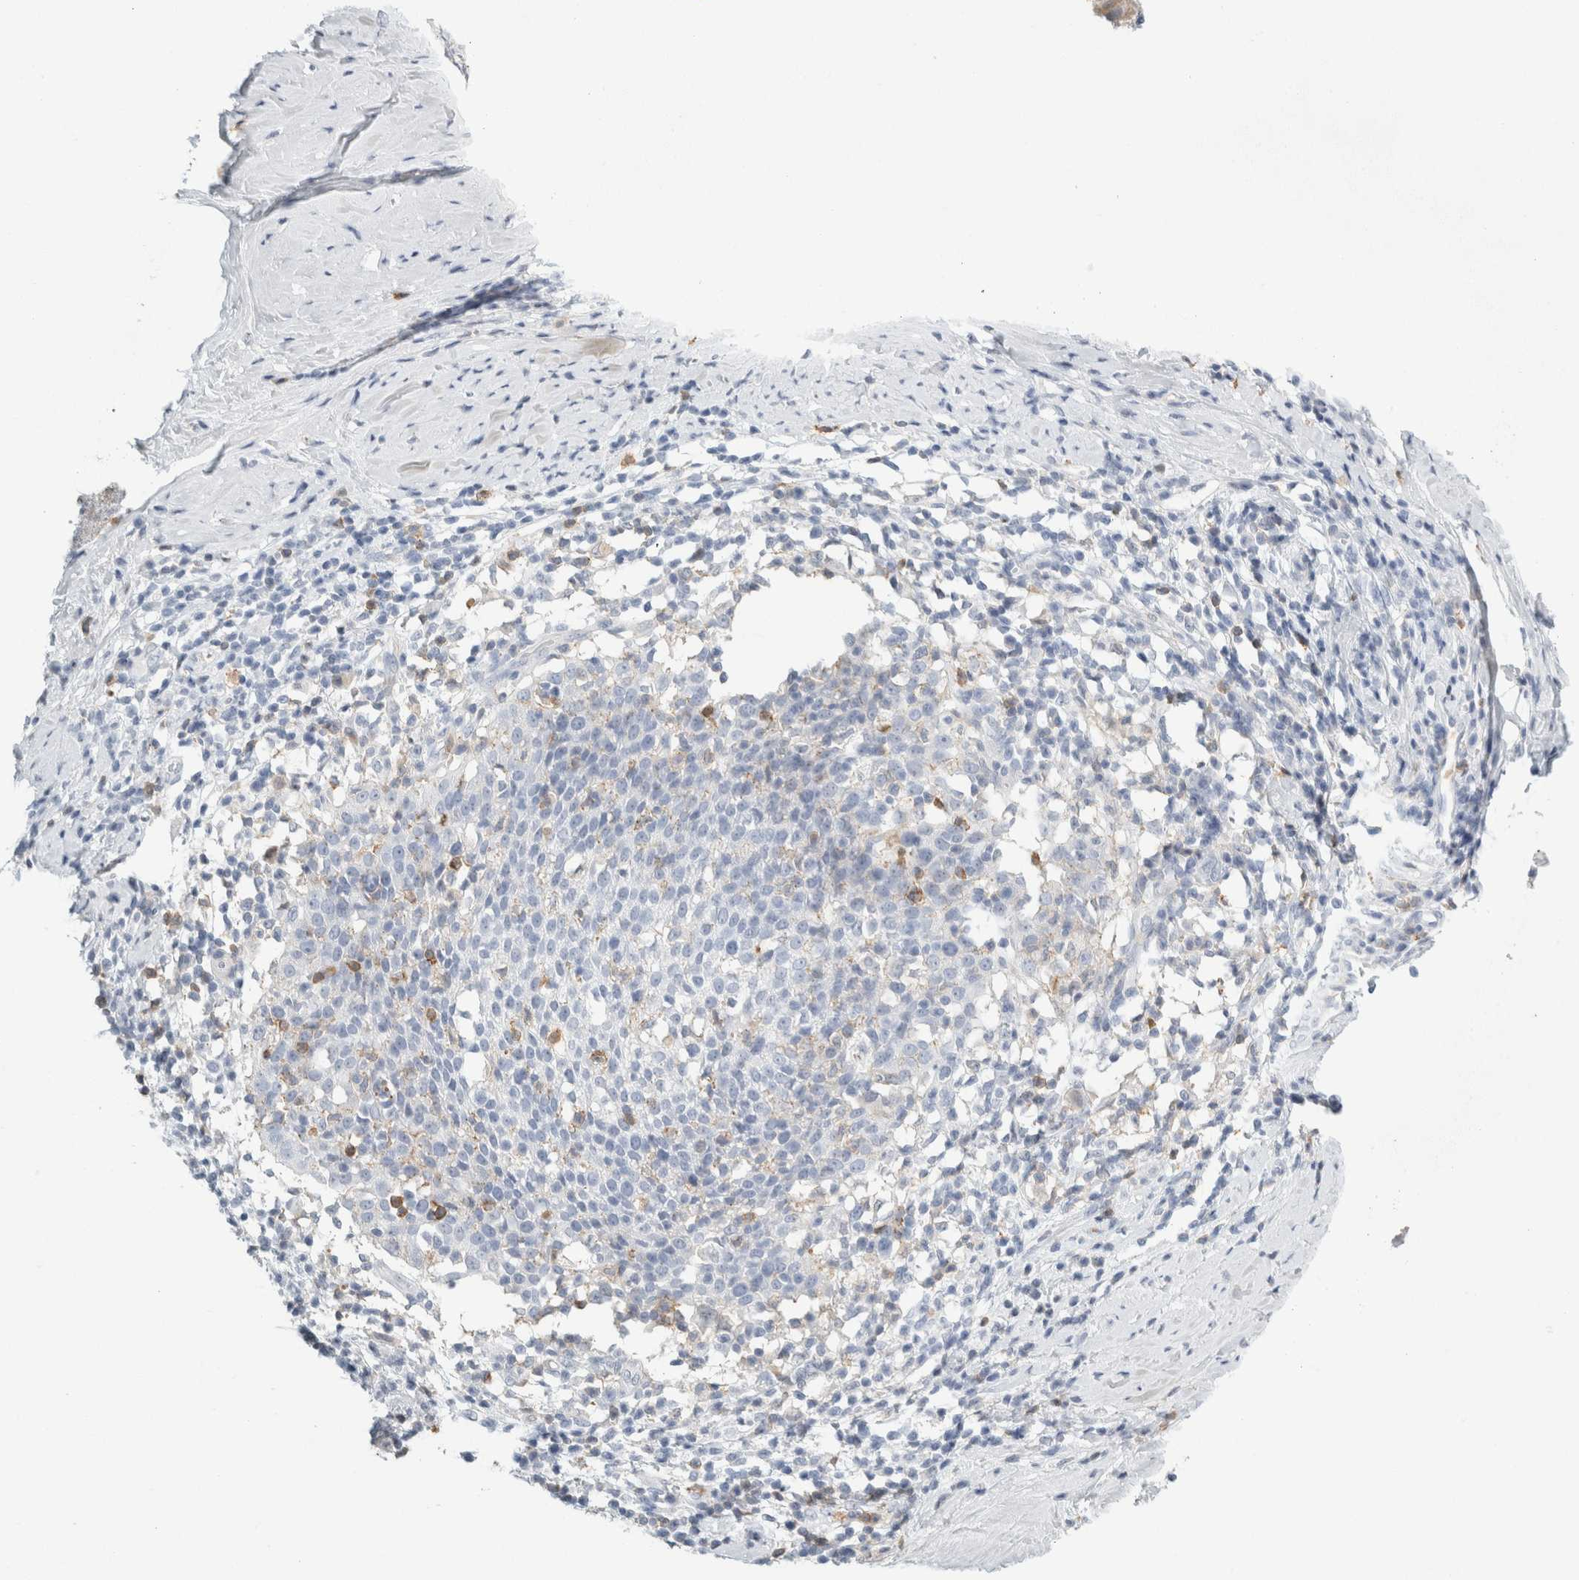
{"staining": {"intensity": "negative", "quantity": "none", "location": "none"}, "tissue": "cervical cancer", "cell_type": "Tumor cells", "image_type": "cancer", "snomed": [{"axis": "morphology", "description": "Squamous cell carcinoma, NOS"}, {"axis": "topography", "description": "Cervix"}], "caption": "The immunohistochemistry micrograph has no significant staining in tumor cells of cervical cancer (squamous cell carcinoma) tissue.", "gene": "P2RY2", "patient": {"sex": "female", "age": 51}}